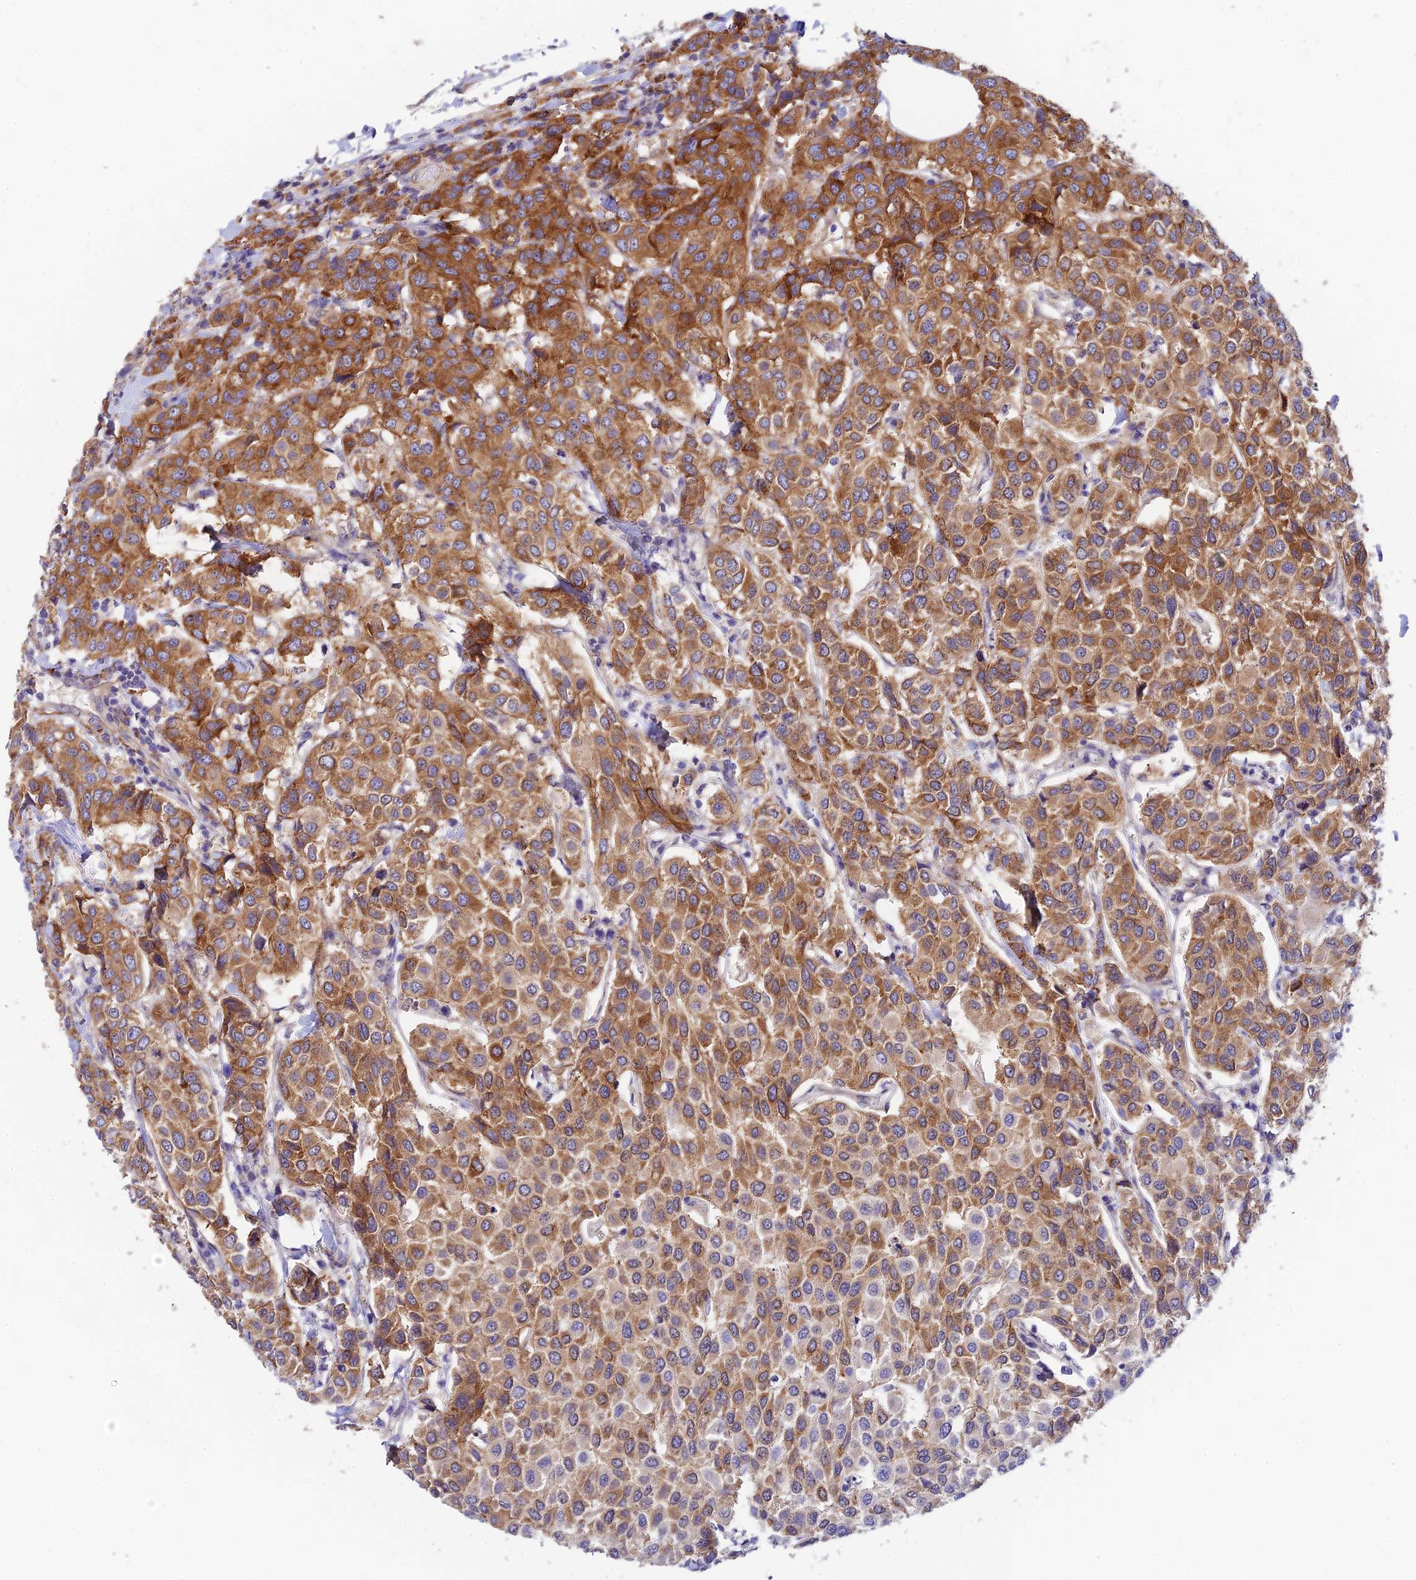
{"staining": {"intensity": "moderate", "quantity": ">75%", "location": "cytoplasmic/membranous"}, "tissue": "breast cancer", "cell_type": "Tumor cells", "image_type": "cancer", "snomed": [{"axis": "morphology", "description": "Duct carcinoma"}, {"axis": "topography", "description": "Breast"}], "caption": "Protein staining of intraductal carcinoma (breast) tissue demonstrates moderate cytoplasmic/membranous positivity in approximately >75% of tumor cells. (Stains: DAB in brown, nuclei in blue, Microscopy: brightfield microscopy at high magnification).", "gene": "ANKRD50", "patient": {"sex": "female", "age": 55}}